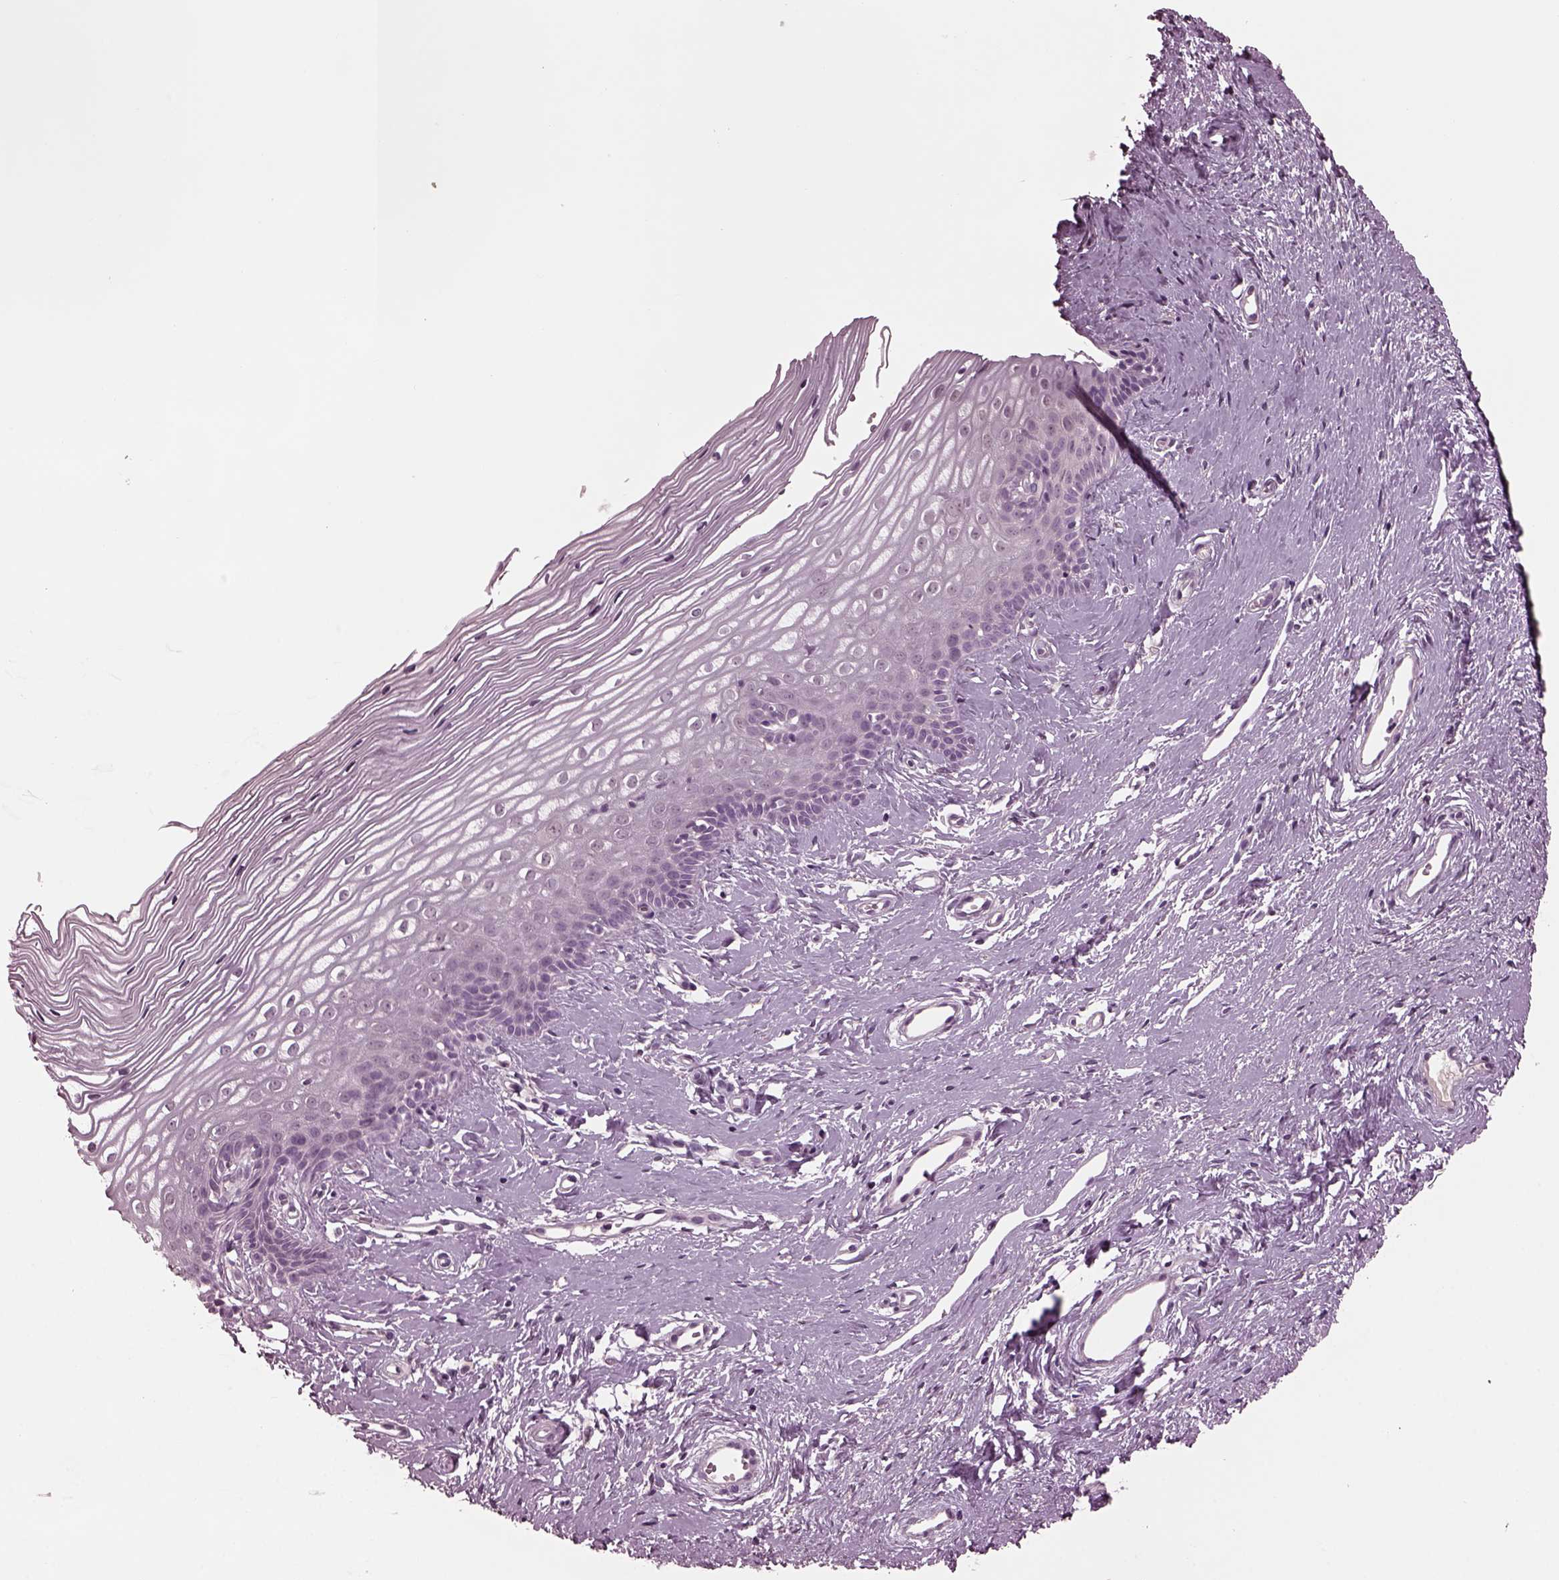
{"staining": {"intensity": "negative", "quantity": "none", "location": "none"}, "tissue": "cervix", "cell_type": "Squamous epithelial cells", "image_type": "normal", "snomed": [{"axis": "morphology", "description": "Normal tissue, NOS"}, {"axis": "topography", "description": "Cervix"}], "caption": "The histopathology image displays no staining of squamous epithelial cells in unremarkable cervix.", "gene": "CLCN4", "patient": {"sex": "female", "age": 40}}